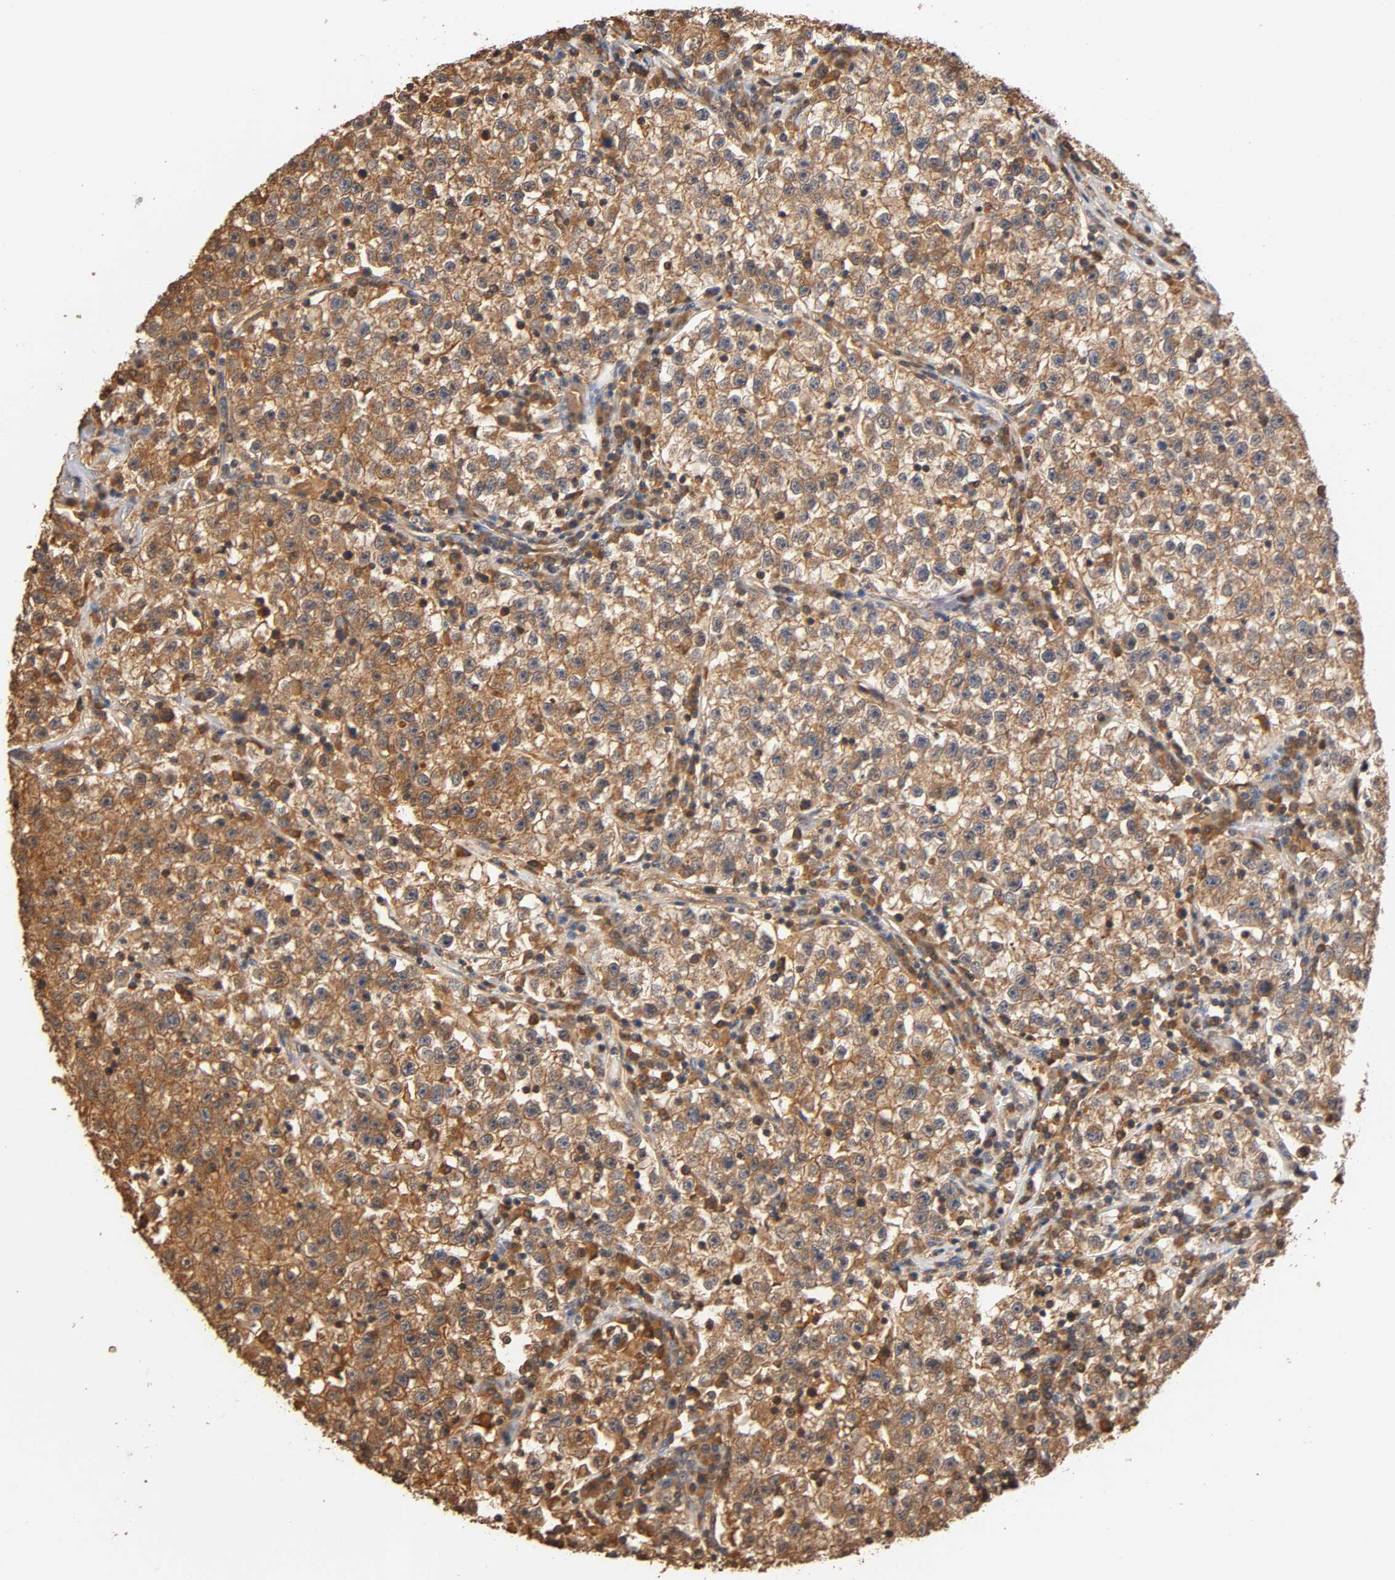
{"staining": {"intensity": "moderate", "quantity": ">75%", "location": "cytoplasmic/membranous"}, "tissue": "testis cancer", "cell_type": "Tumor cells", "image_type": "cancer", "snomed": [{"axis": "morphology", "description": "Seminoma, NOS"}, {"axis": "topography", "description": "Testis"}], "caption": "Immunohistochemical staining of human seminoma (testis) reveals moderate cytoplasmic/membranous protein positivity in about >75% of tumor cells. The protein is stained brown, and the nuclei are stained in blue (DAB (3,3'-diaminobenzidine) IHC with brightfield microscopy, high magnification).", "gene": "ALDOA", "patient": {"sex": "male", "age": 22}}